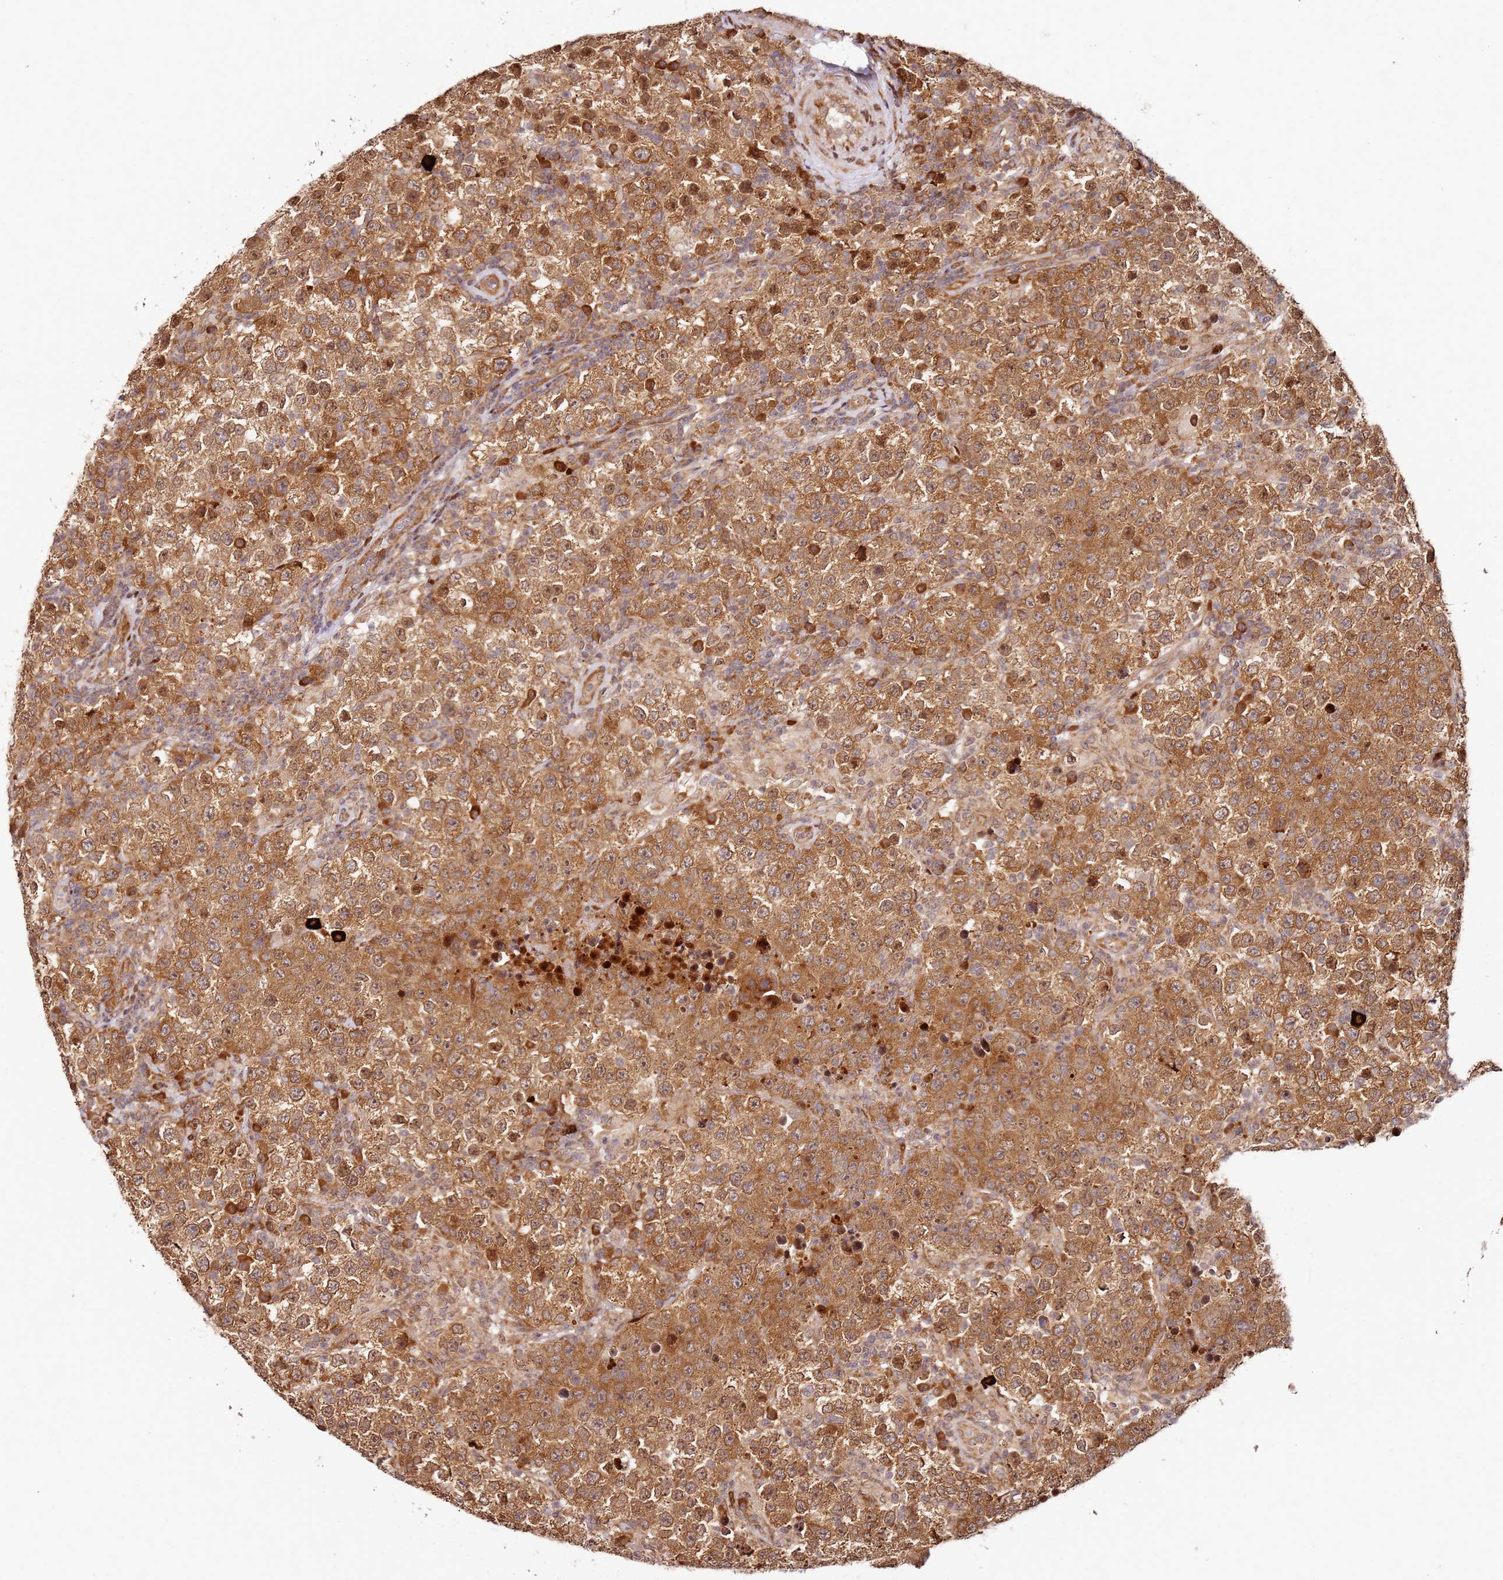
{"staining": {"intensity": "moderate", "quantity": ">75%", "location": "cytoplasmic/membranous"}, "tissue": "testis cancer", "cell_type": "Tumor cells", "image_type": "cancer", "snomed": [{"axis": "morphology", "description": "Seminoma, NOS"}, {"axis": "morphology", "description": "Carcinoma, Embryonal, NOS"}, {"axis": "topography", "description": "Testis"}], "caption": "Testis cancer stained for a protein displays moderate cytoplasmic/membranous positivity in tumor cells.", "gene": "RPS3A", "patient": {"sex": "male", "age": 41}}